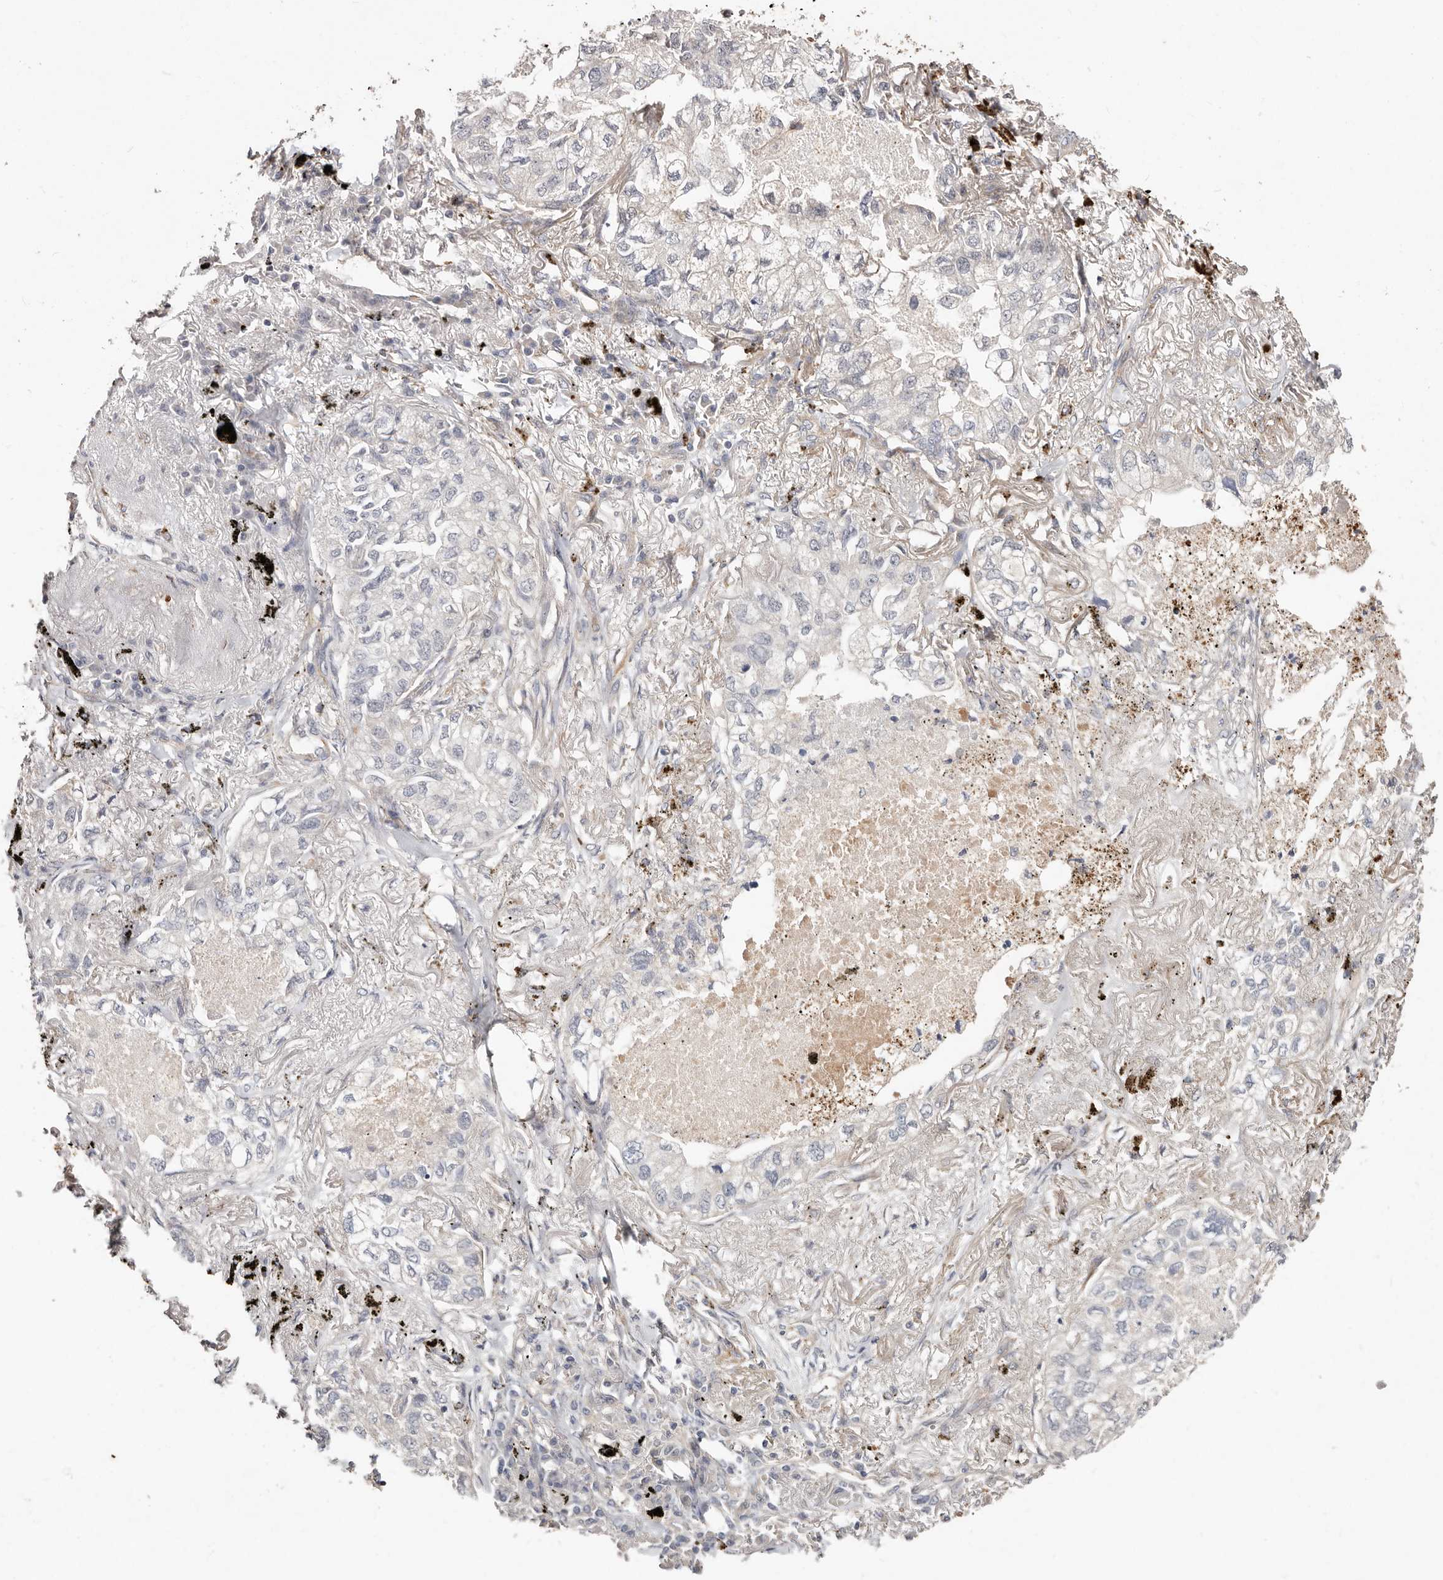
{"staining": {"intensity": "negative", "quantity": "none", "location": "none"}, "tissue": "lung cancer", "cell_type": "Tumor cells", "image_type": "cancer", "snomed": [{"axis": "morphology", "description": "Adenocarcinoma, NOS"}, {"axis": "topography", "description": "Lung"}], "caption": "Immunohistochemistry (IHC) histopathology image of neoplastic tissue: lung cancer (adenocarcinoma) stained with DAB (3,3'-diaminobenzidine) shows no significant protein positivity in tumor cells. The staining is performed using DAB brown chromogen with nuclei counter-stained in using hematoxylin.", "gene": "THBS3", "patient": {"sex": "male", "age": 65}}